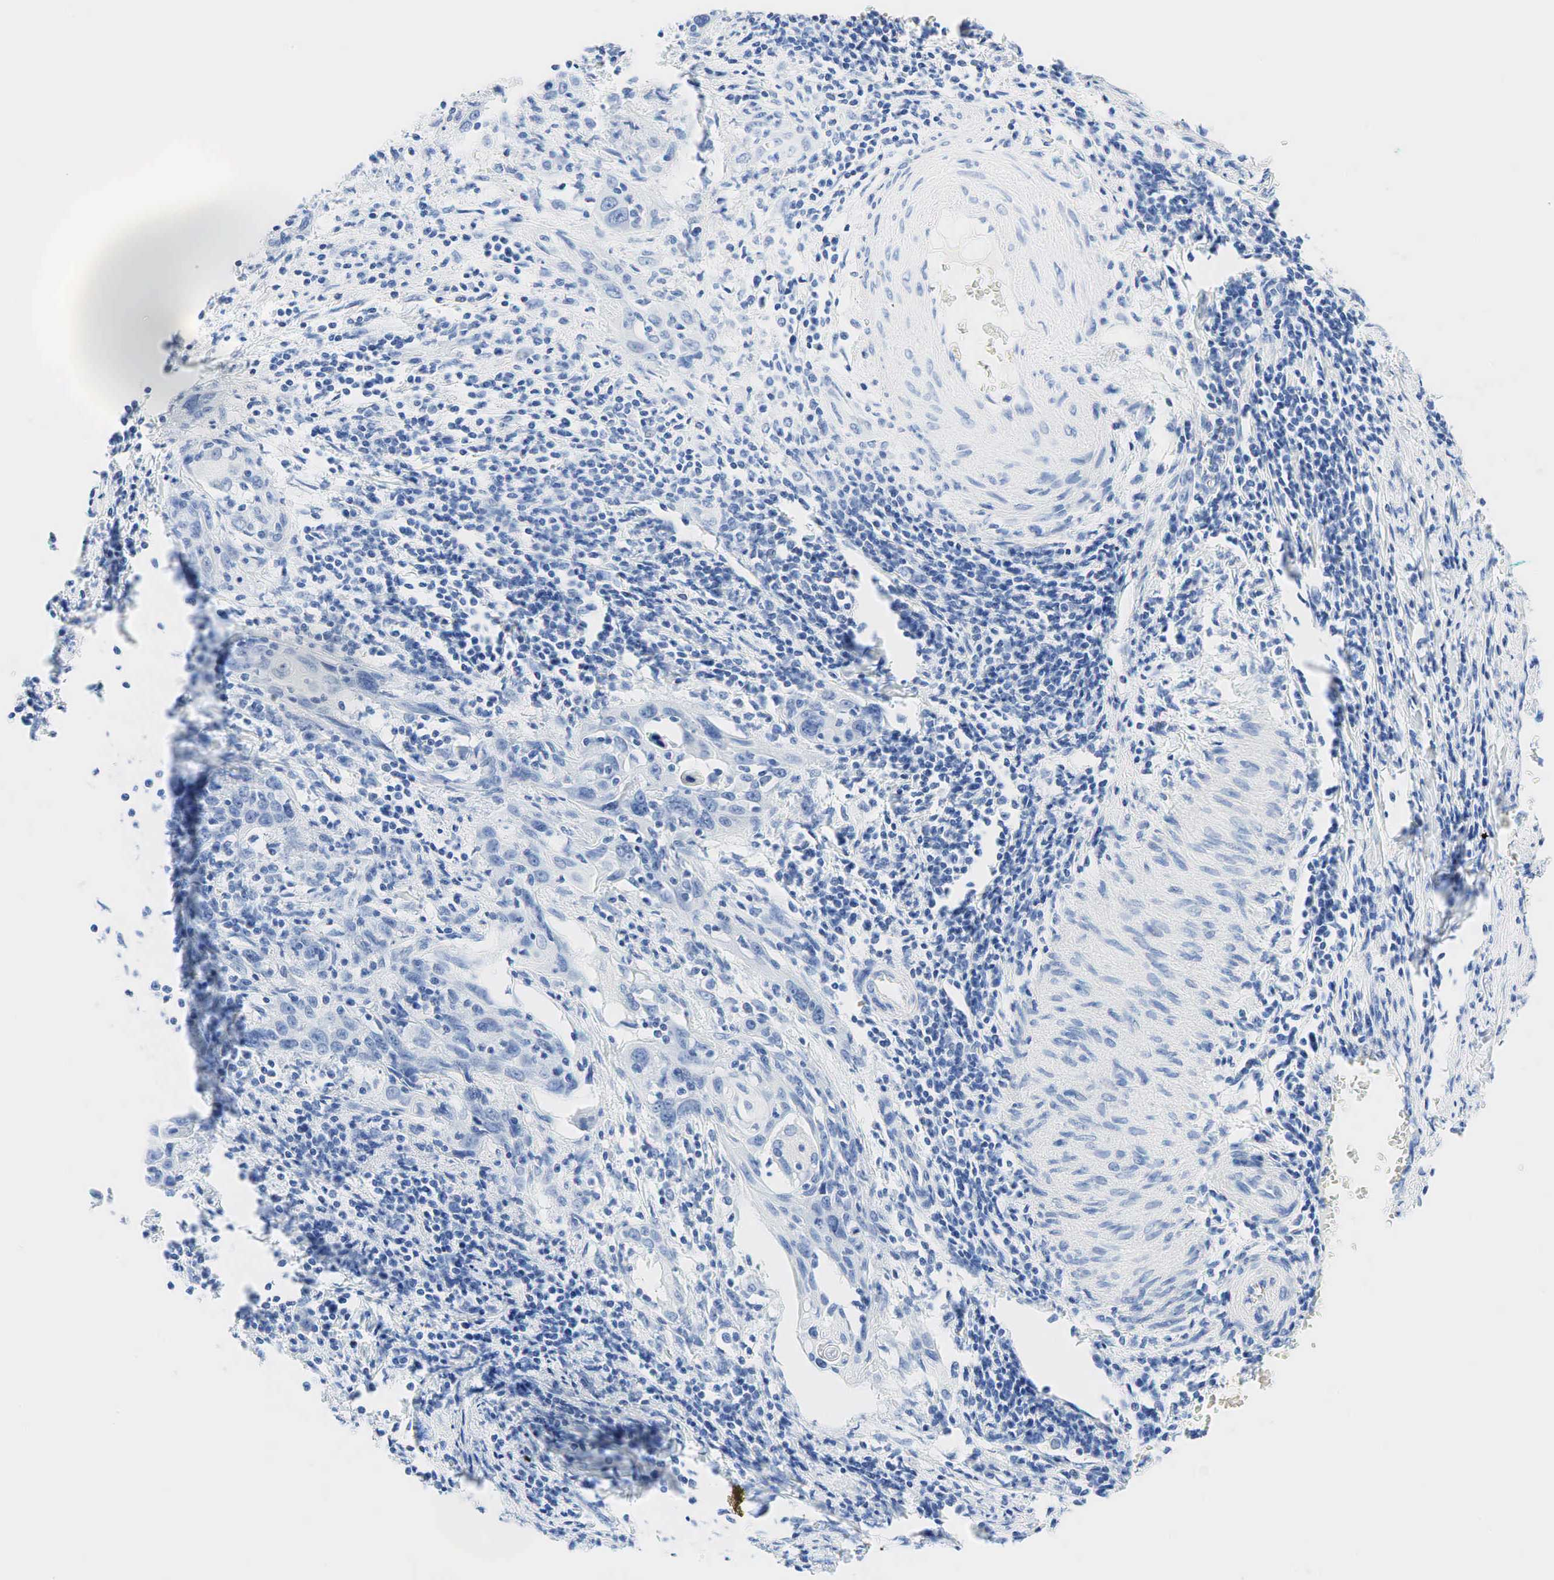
{"staining": {"intensity": "negative", "quantity": "none", "location": "none"}, "tissue": "cervical cancer", "cell_type": "Tumor cells", "image_type": "cancer", "snomed": [{"axis": "morphology", "description": "Squamous cell carcinoma, NOS"}, {"axis": "topography", "description": "Cervix"}], "caption": "High magnification brightfield microscopy of cervical cancer stained with DAB (brown) and counterstained with hematoxylin (blue): tumor cells show no significant staining.", "gene": "INHA", "patient": {"sex": "female", "age": 54}}